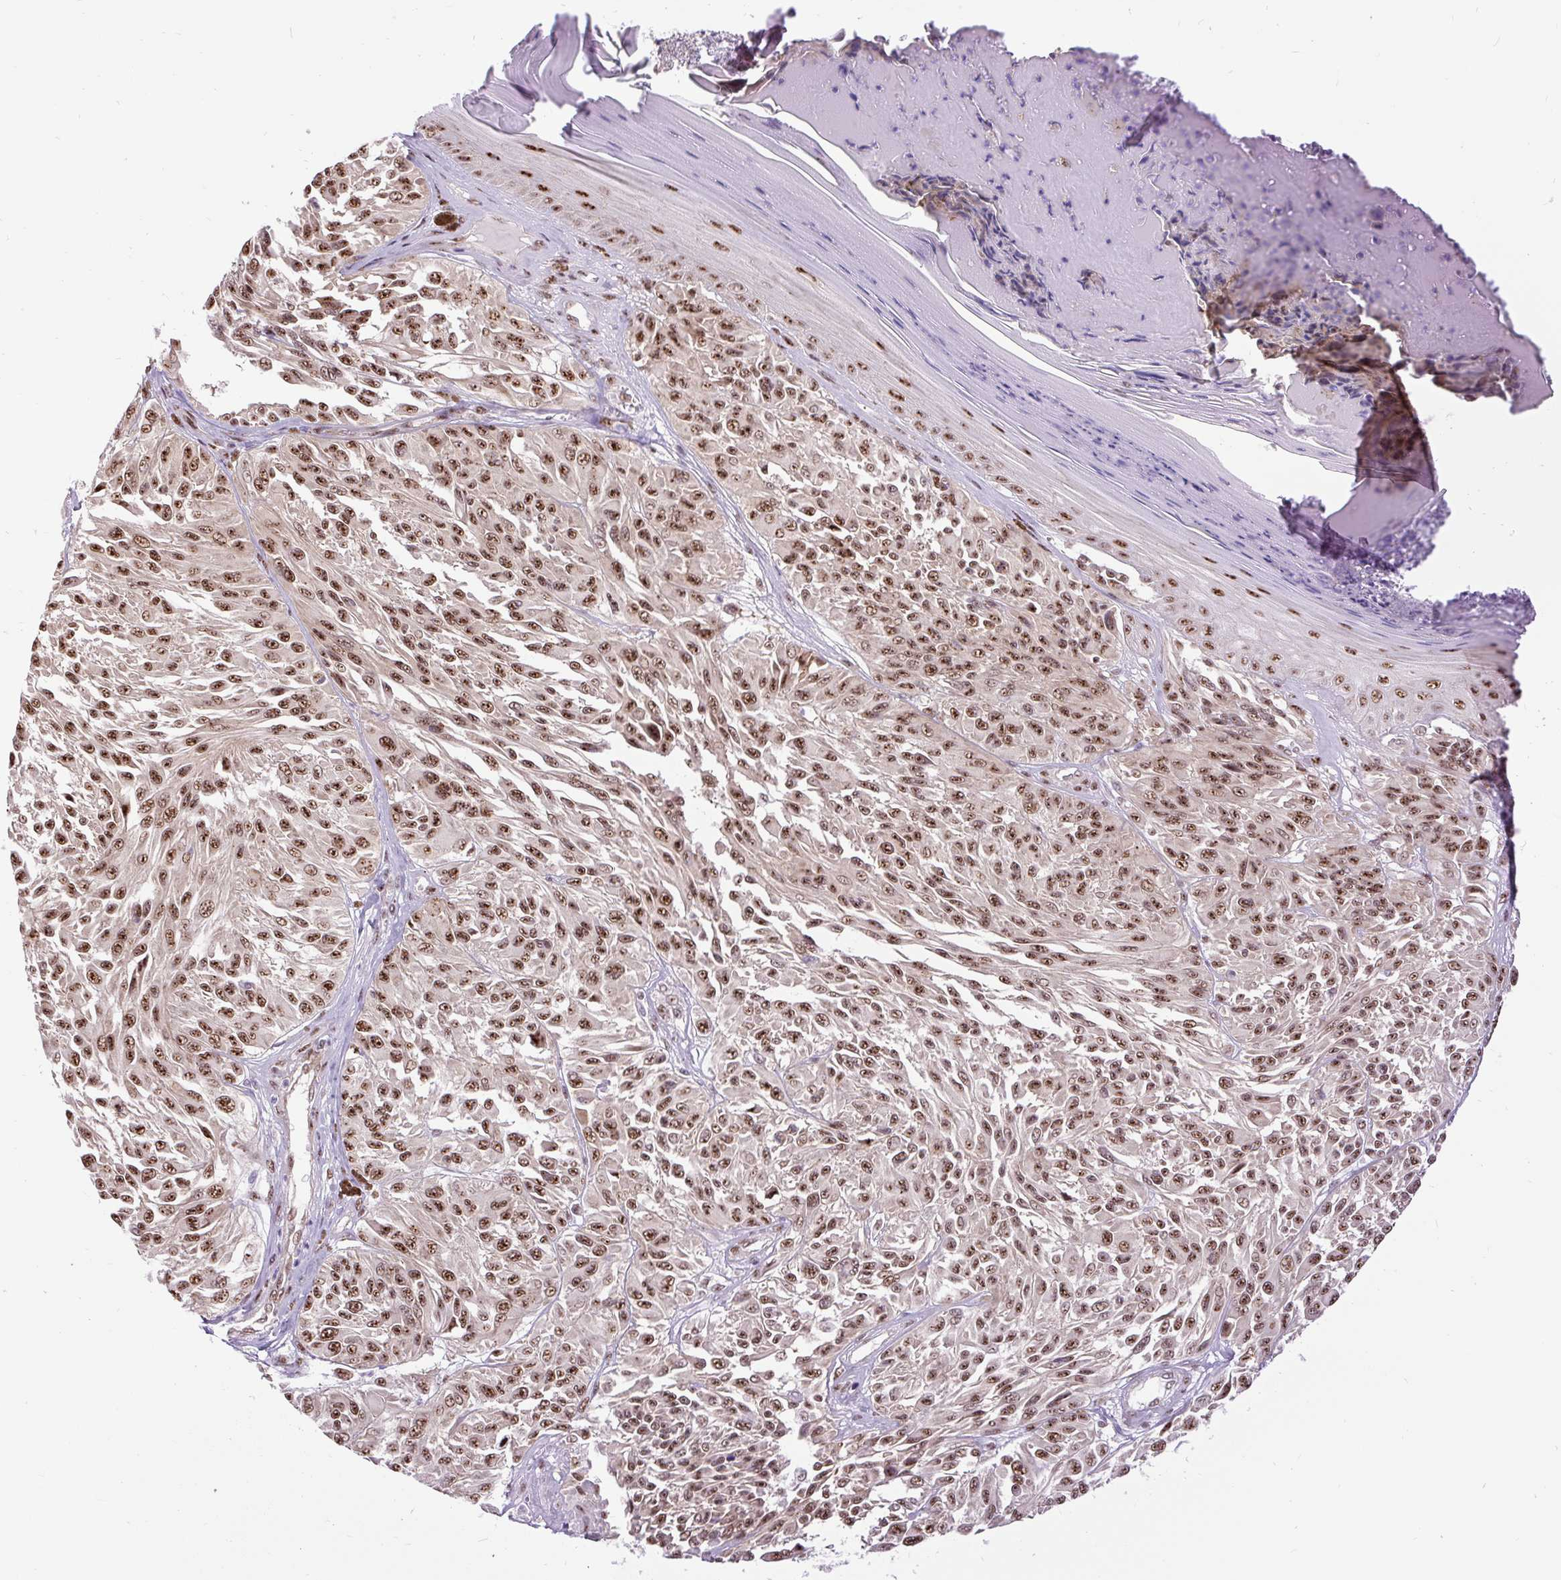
{"staining": {"intensity": "moderate", "quantity": ">75%", "location": "nuclear"}, "tissue": "melanoma", "cell_type": "Tumor cells", "image_type": "cancer", "snomed": [{"axis": "morphology", "description": "Malignant melanoma, NOS"}, {"axis": "topography", "description": "Skin"}], "caption": "Tumor cells display moderate nuclear staining in approximately >75% of cells in melanoma. (Brightfield microscopy of DAB IHC at high magnification).", "gene": "SMC5", "patient": {"sex": "male", "age": 94}}